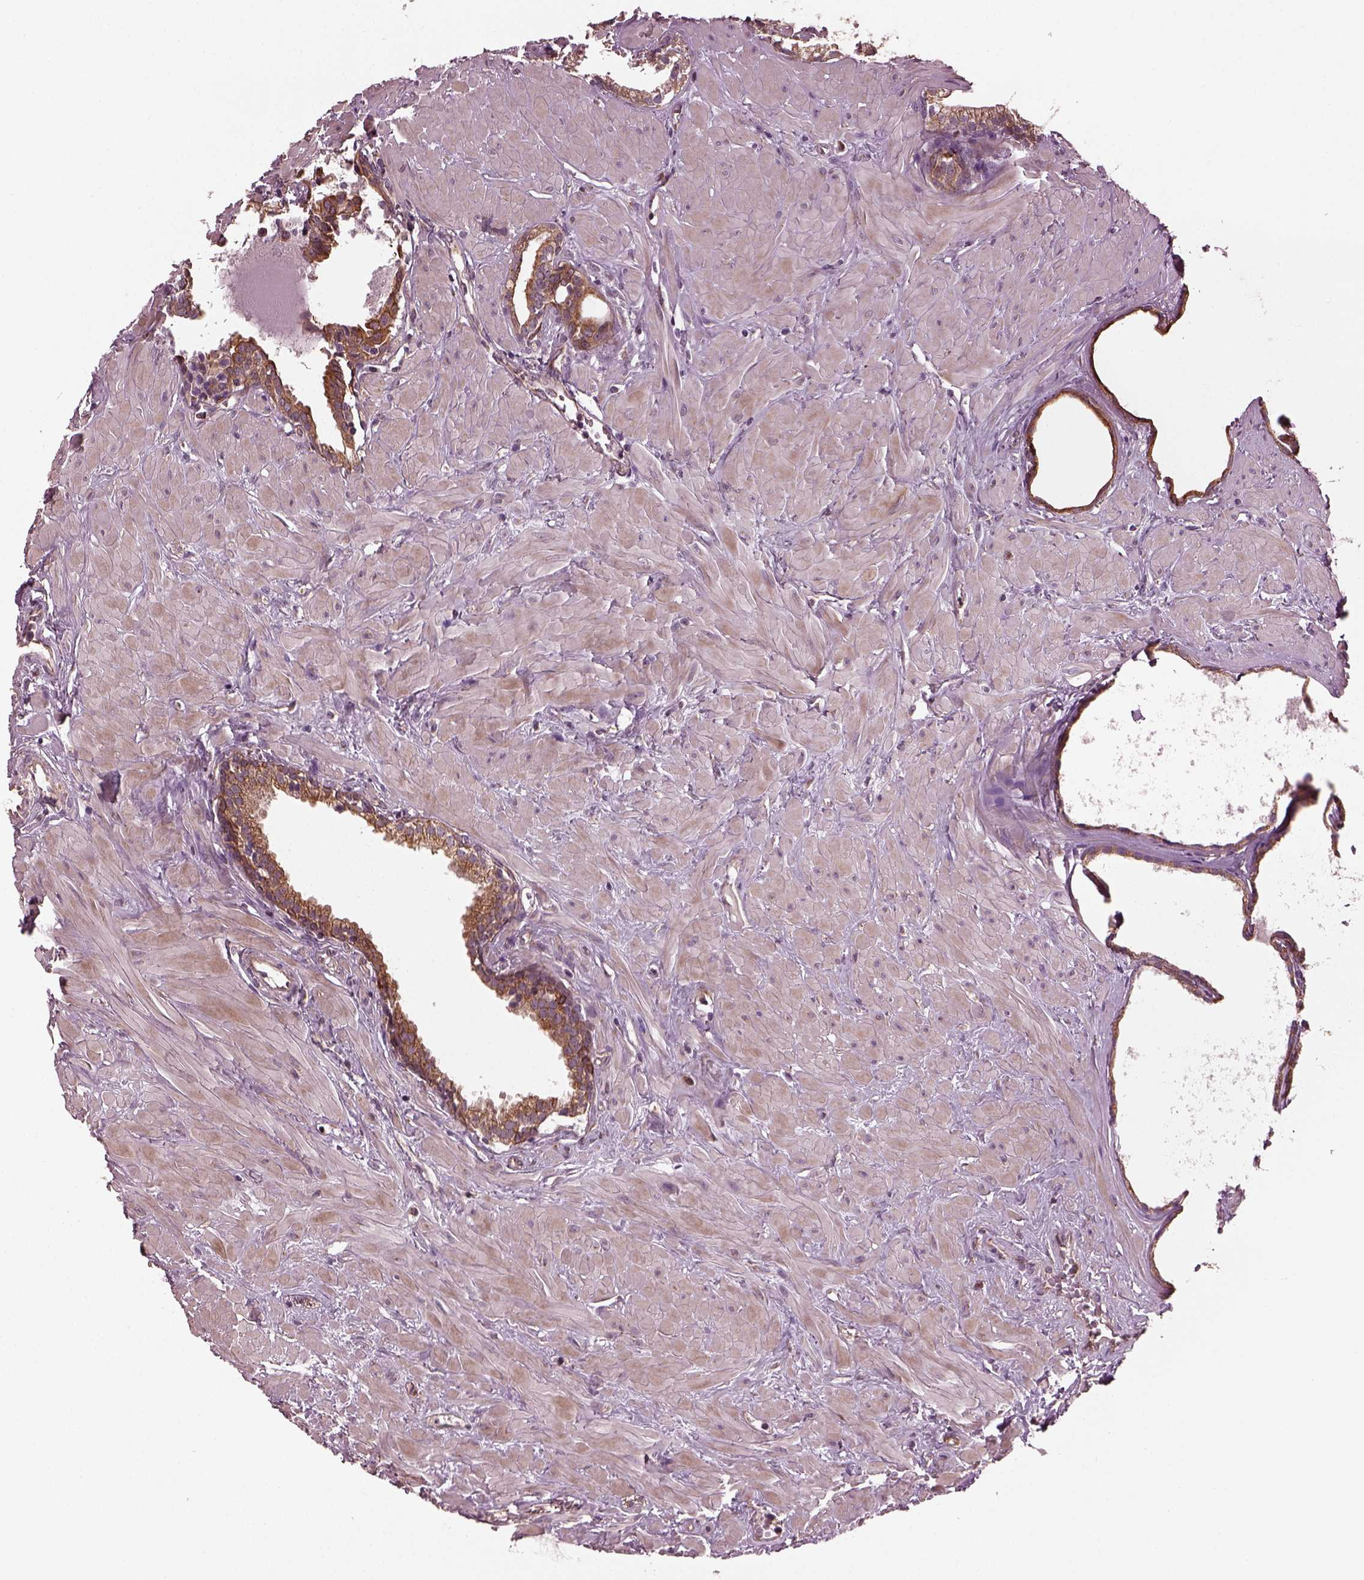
{"staining": {"intensity": "moderate", "quantity": "25%-75%", "location": "cytoplasmic/membranous"}, "tissue": "prostate", "cell_type": "Glandular cells", "image_type": "normal", "snomed": [{"axis": "morphology", "description": "Normal tissue, NOS"}, {"axis": "topography", "description": "Prostate"}], "caption": "Normal prostate was stained to show a protein in brown. There is medium levels of moderate cytoplasmic/membranous expression in about 25%-75% of glandular cells.", "gene": "RUFY3", "patient": {"sex": "male", "age": 48}}